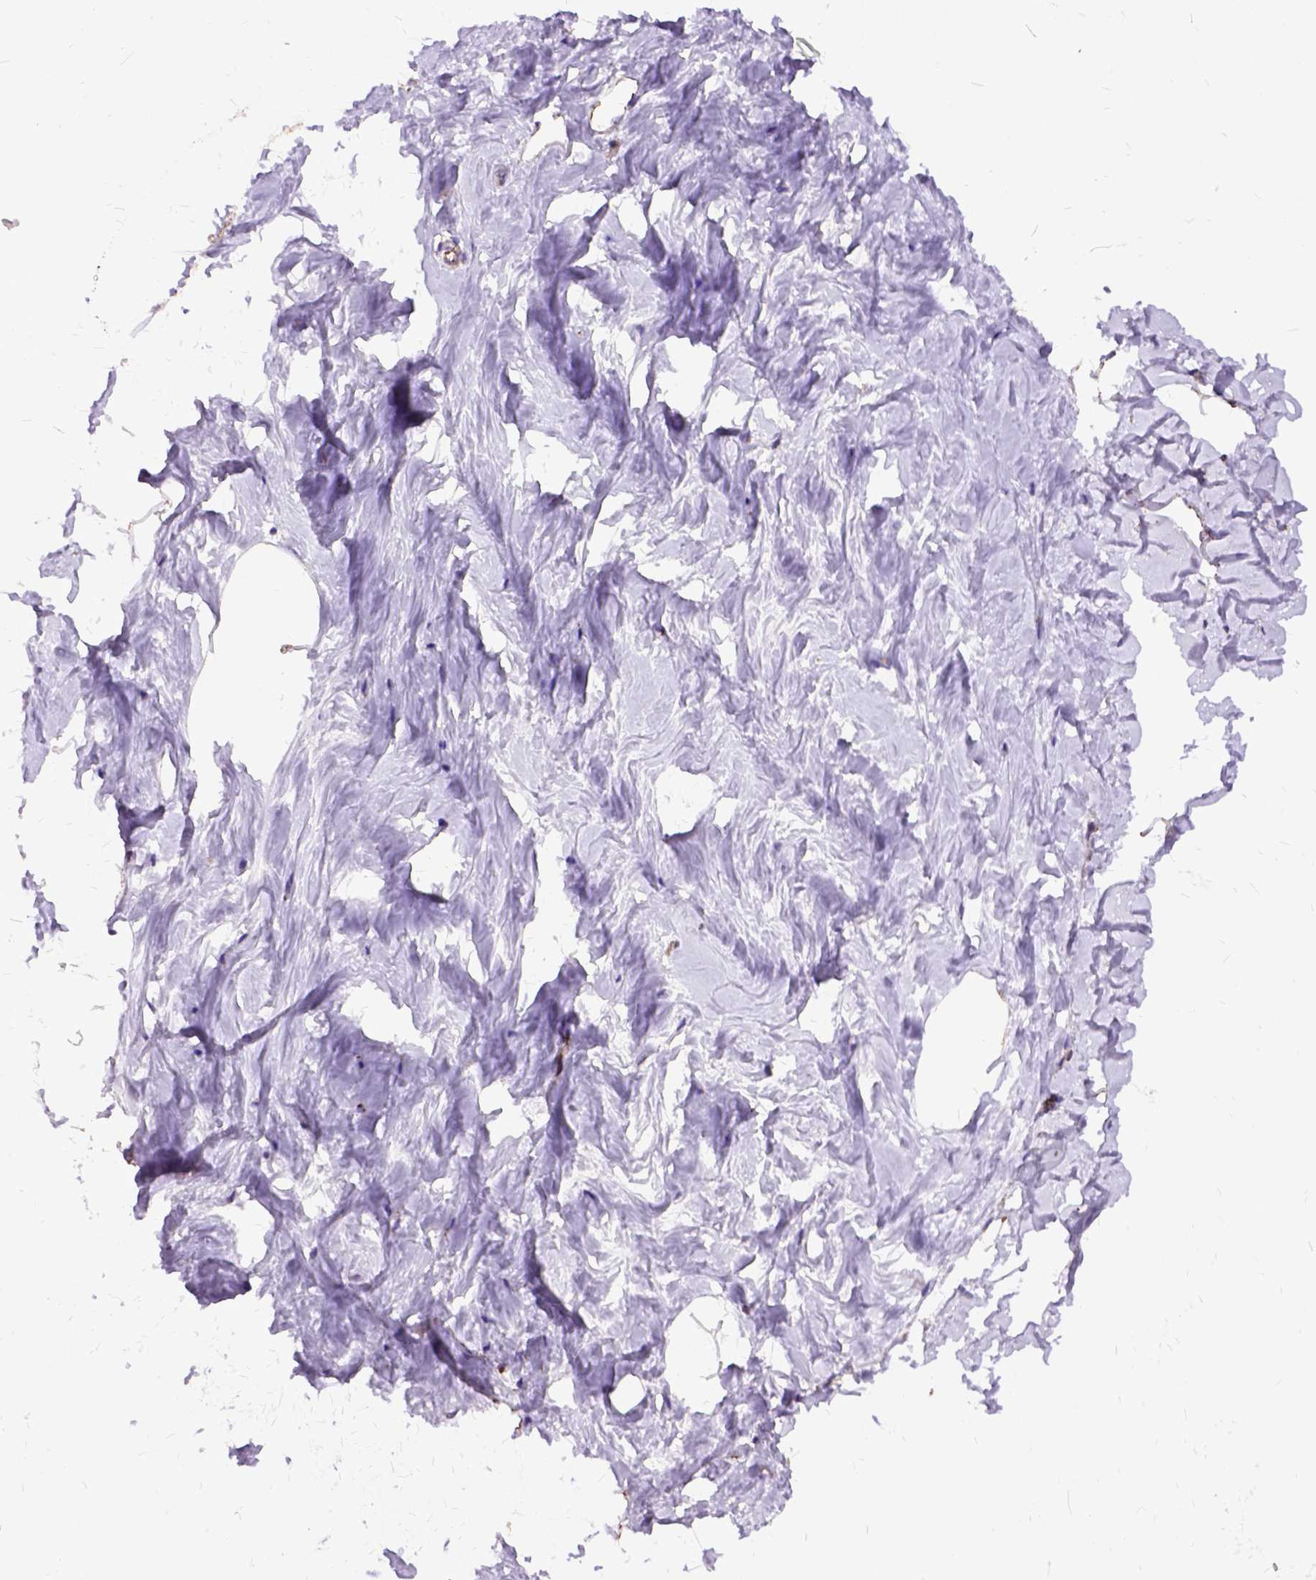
{"staining": {"intensity": "negative", "quantity": "none", "location": "none"}, "tissue": "breast", "cell_type": "Adipocytes", "image_type": "normal", "snomed": [{"axis": "morphology", "description": "Normal tissue, NOS"}, {"axis": "topography", "description": "Breast"}], "caption": "Benign breast was stained to show a protein in brown. There is no significant staining in adipocytes. (Brightfield microscopy of DAB IHC at high magnification).", "gene": "OXCT1", "patient": {"sex": "female", "age": 32}}